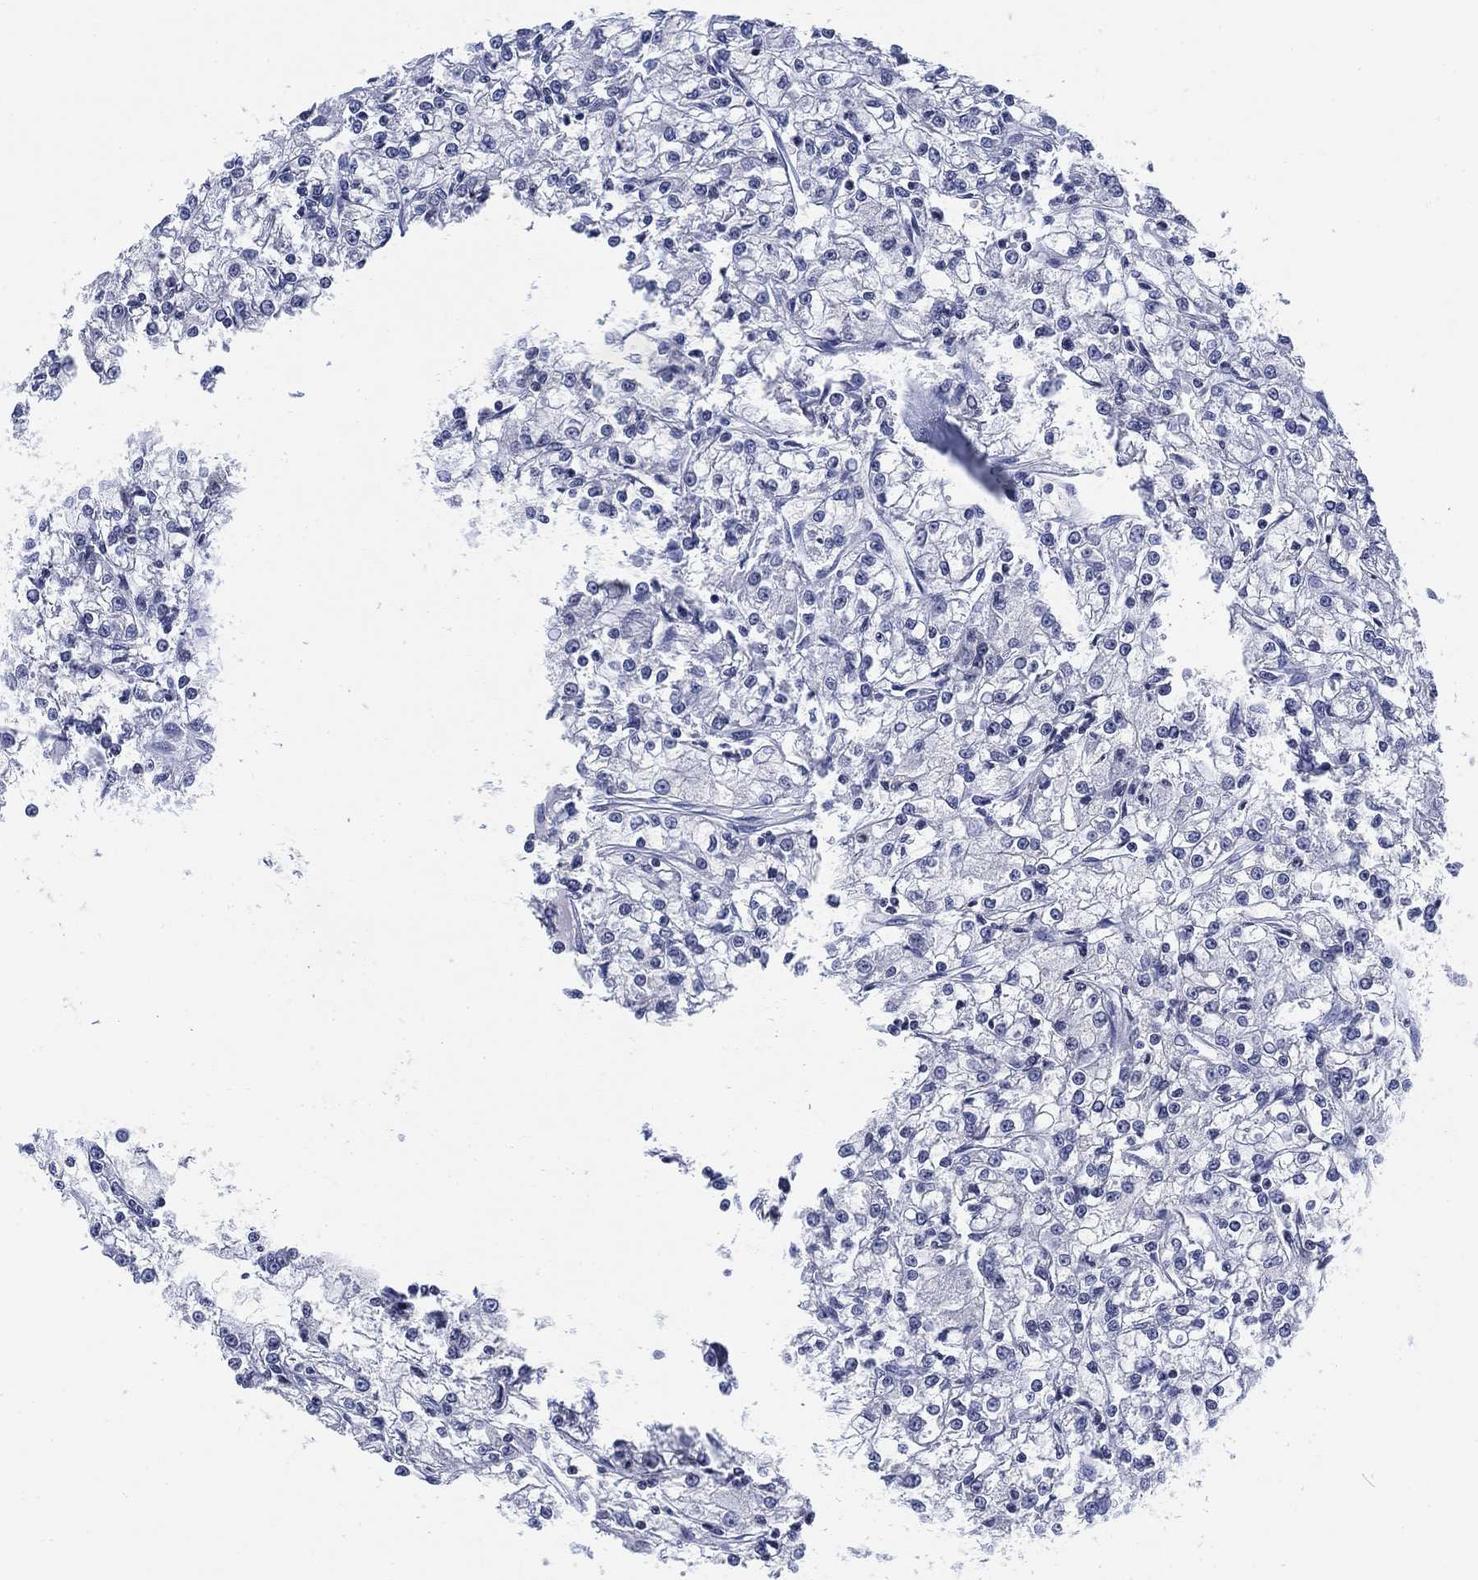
{"staining": {"intensity": "negative", "quantity": "none", "location": "none"}, "tissue": "renal cancer", "cell_type": "Tumor cells", "image_type": "cancer", "snomed": [{"axis": "morphology", "description": "Adenocarcinoma, NOS"}, {"axis": "topography", "description": "Kidney"}], "caption": "Tumor cells are negative for brown protein staining in adenocarcinoma (renal).", "gene": "FYB1", "patient": {"sex": "female", "age": 59}}